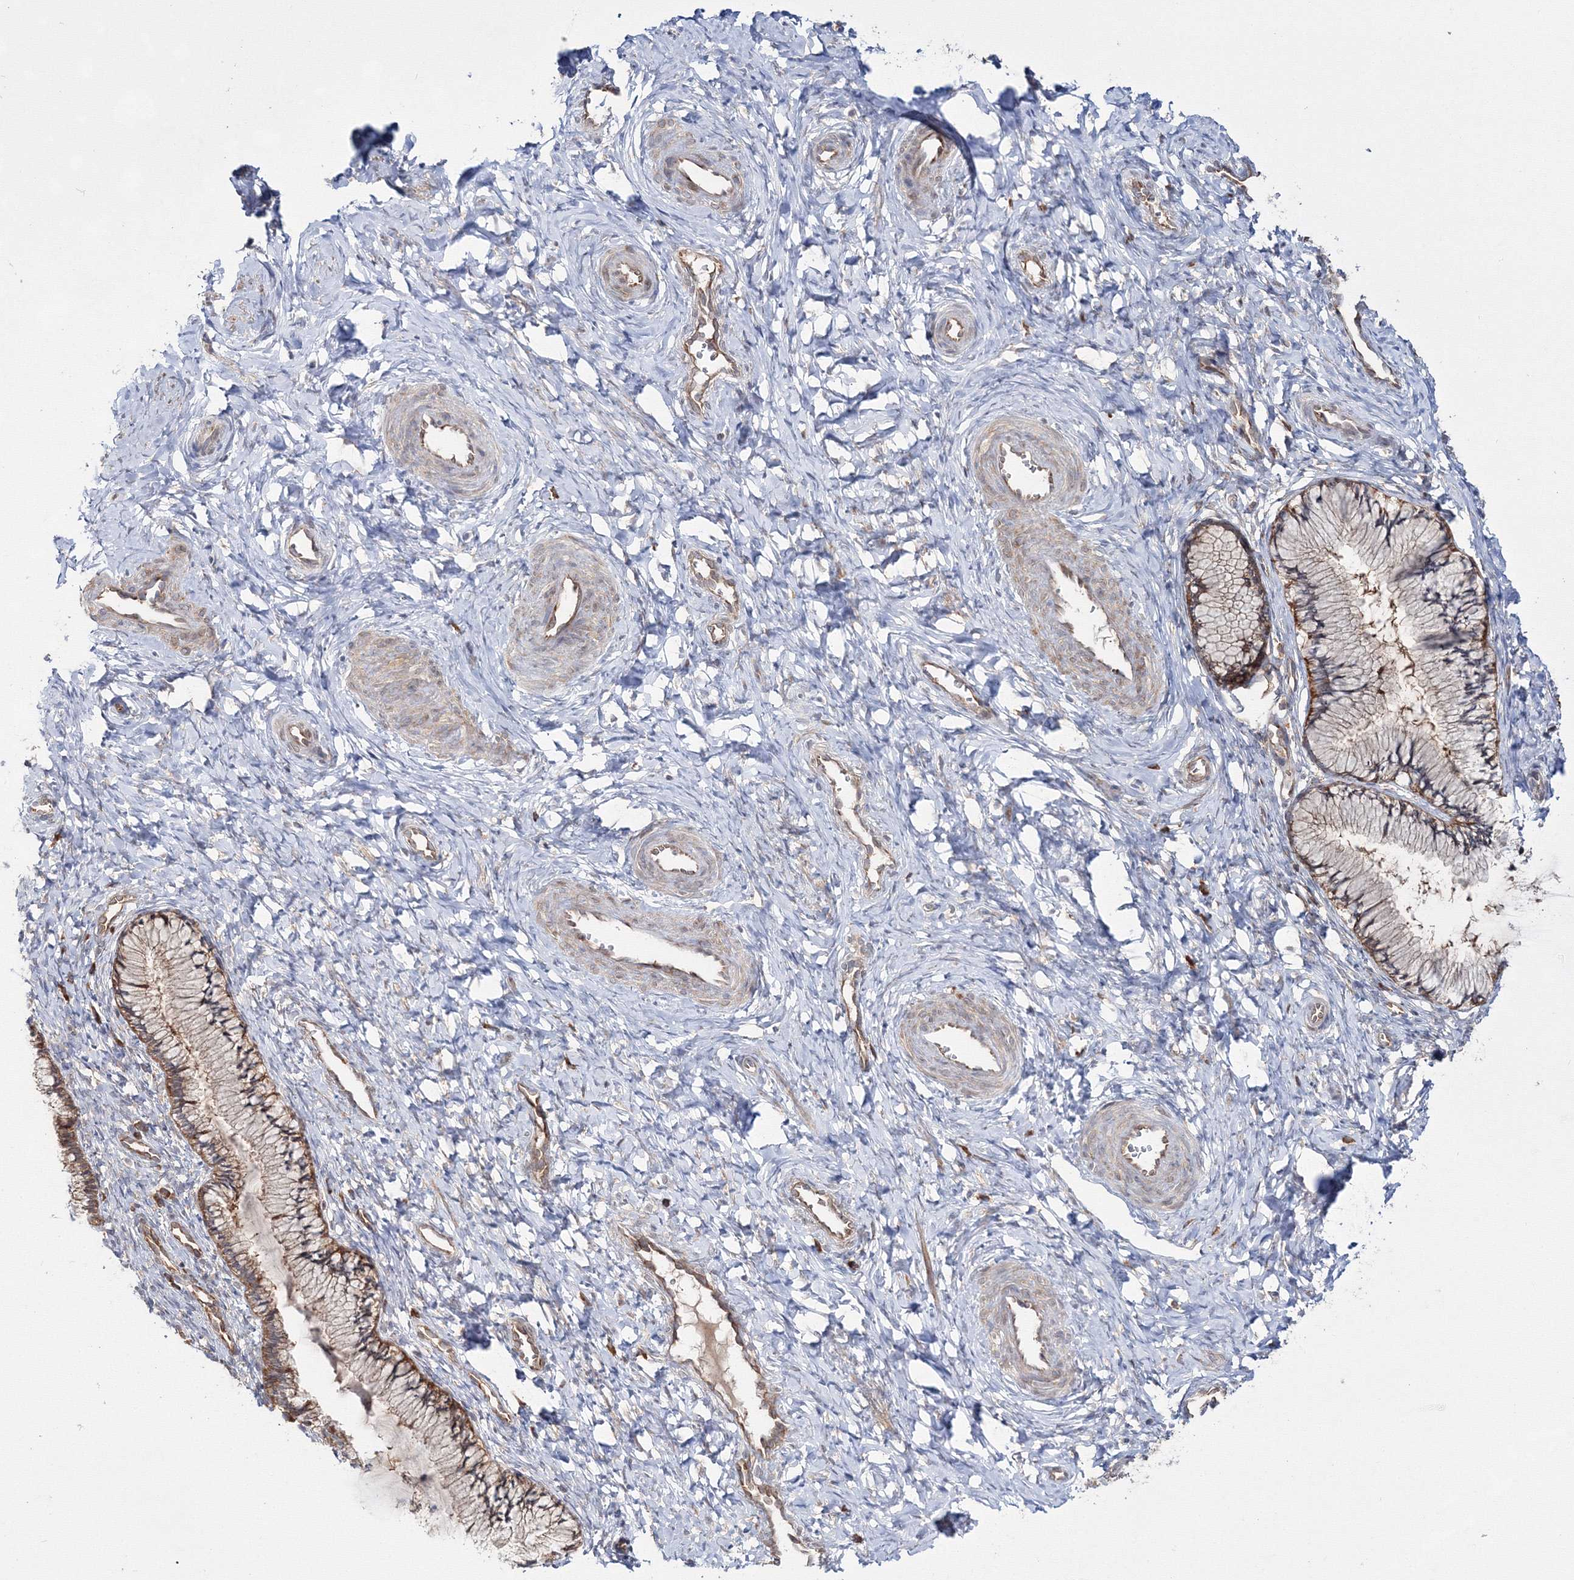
{"staining": {"intensity": "moderate", "quantity": ">75%", "location": "cytoplasmic/membranous"}, "tissue": "cervix", "cell_type": "Glandular cells", "image_type": "normal", "snomed": [{"axis": "morphology", "description": "Normal tissue, NOS"}, {"axis": "topography", "description": "Cervix"}], "caption": "Normal cervix demonstrates moderate cytoplasmic/membranous positivity in approximately >75% of glandular cells, visualized by immunohistochemistry.", "gene": "HARS1", "patient": {"sex": "female", "age": 27}}